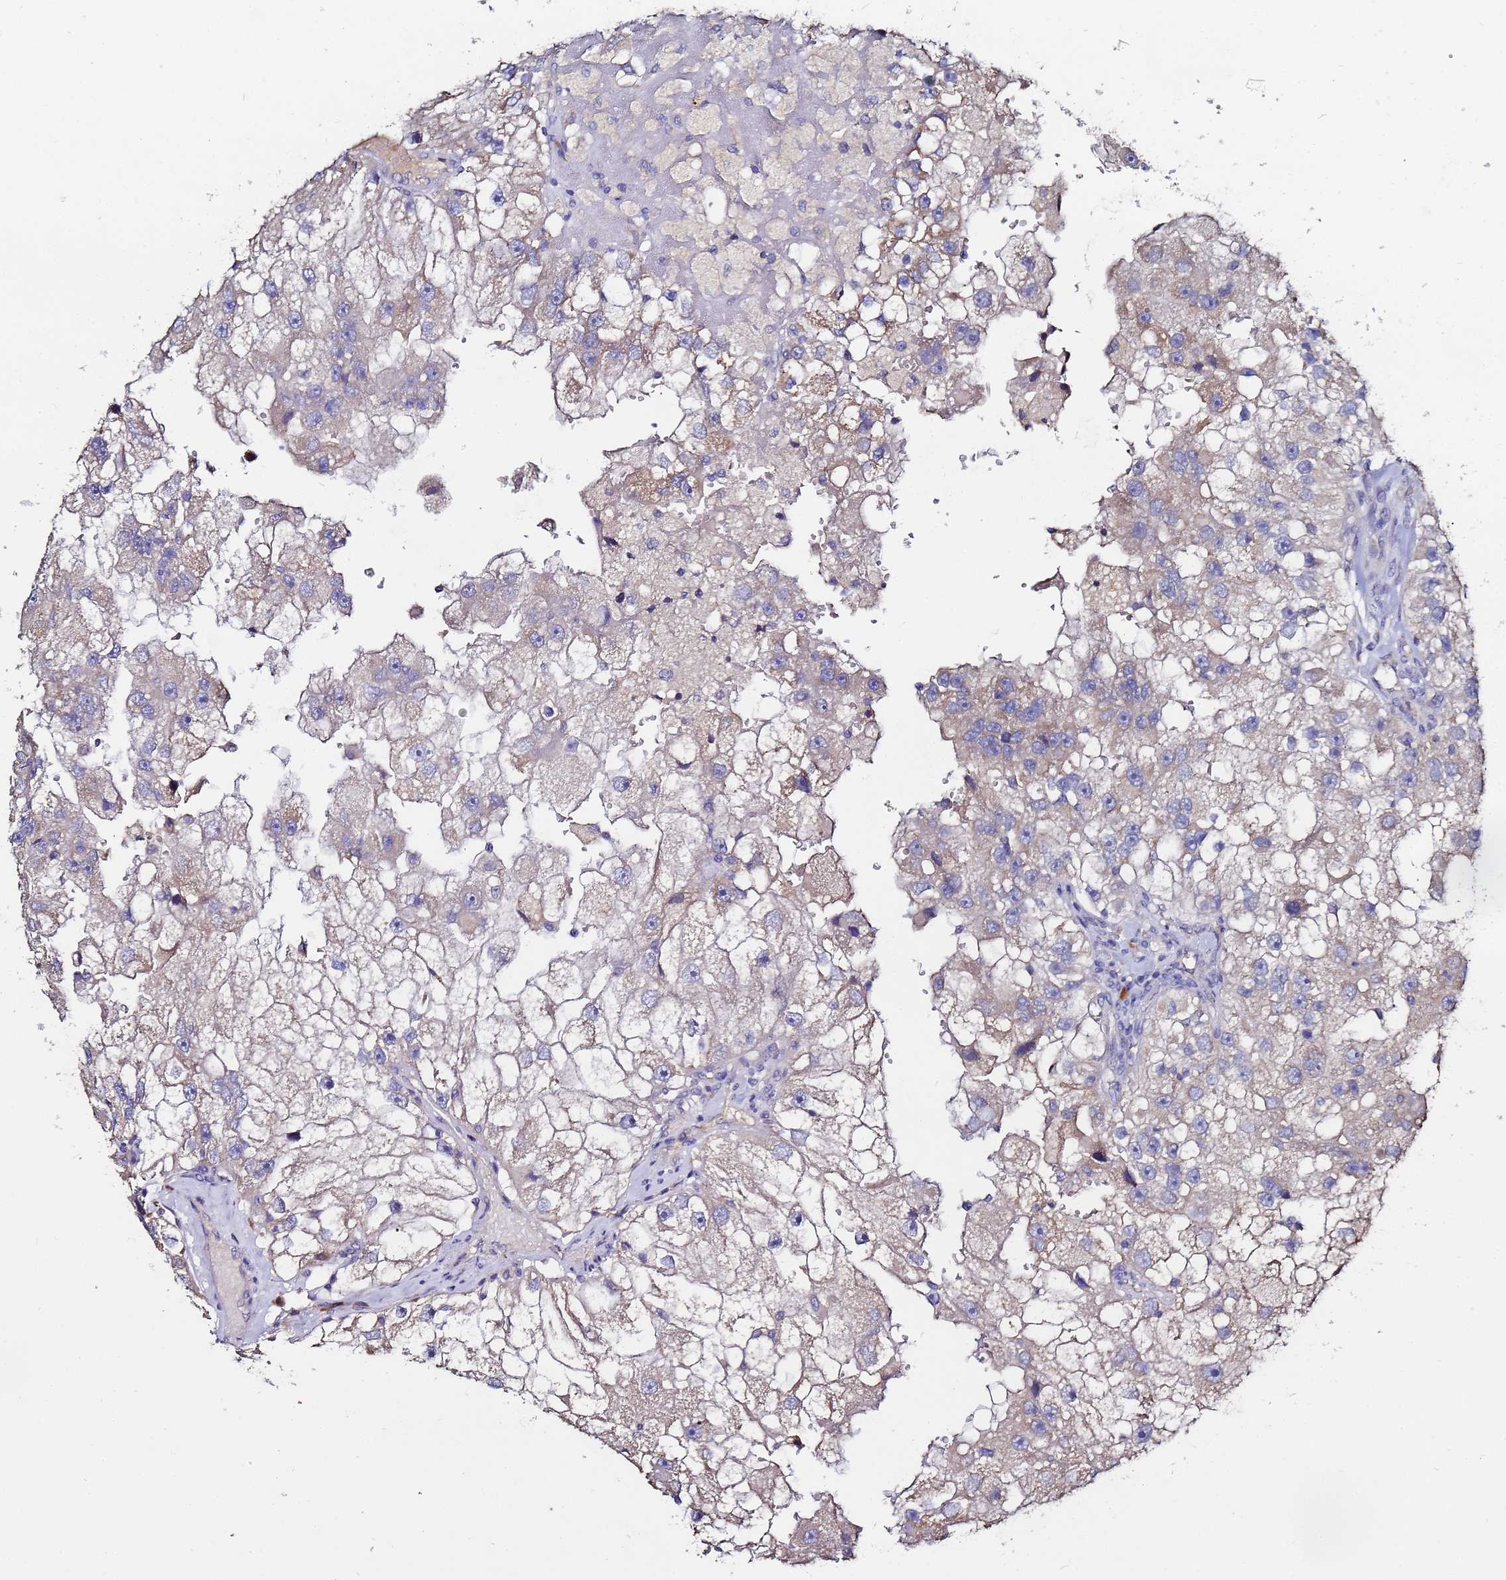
{"staining": {"intensity": "weak", "quantity": "<25%", "location": "cytoplasmic/membranous"}, "tissue": "renal cancer", "cell_type": "Tumor cells", "image_type": "cancer", "snomed": [{"axis": "morphology", "description": "Adenocarcinoma, NOS"}, {"axis": "topography", "description": "Kidney"}], "caption": "DAB immunohistochemical staining of human adenocarcinoma (renal) shows no significant expression in tumor cells.", "gene": "TCP10L", "patient": {"sex": "male", "age": 63}}